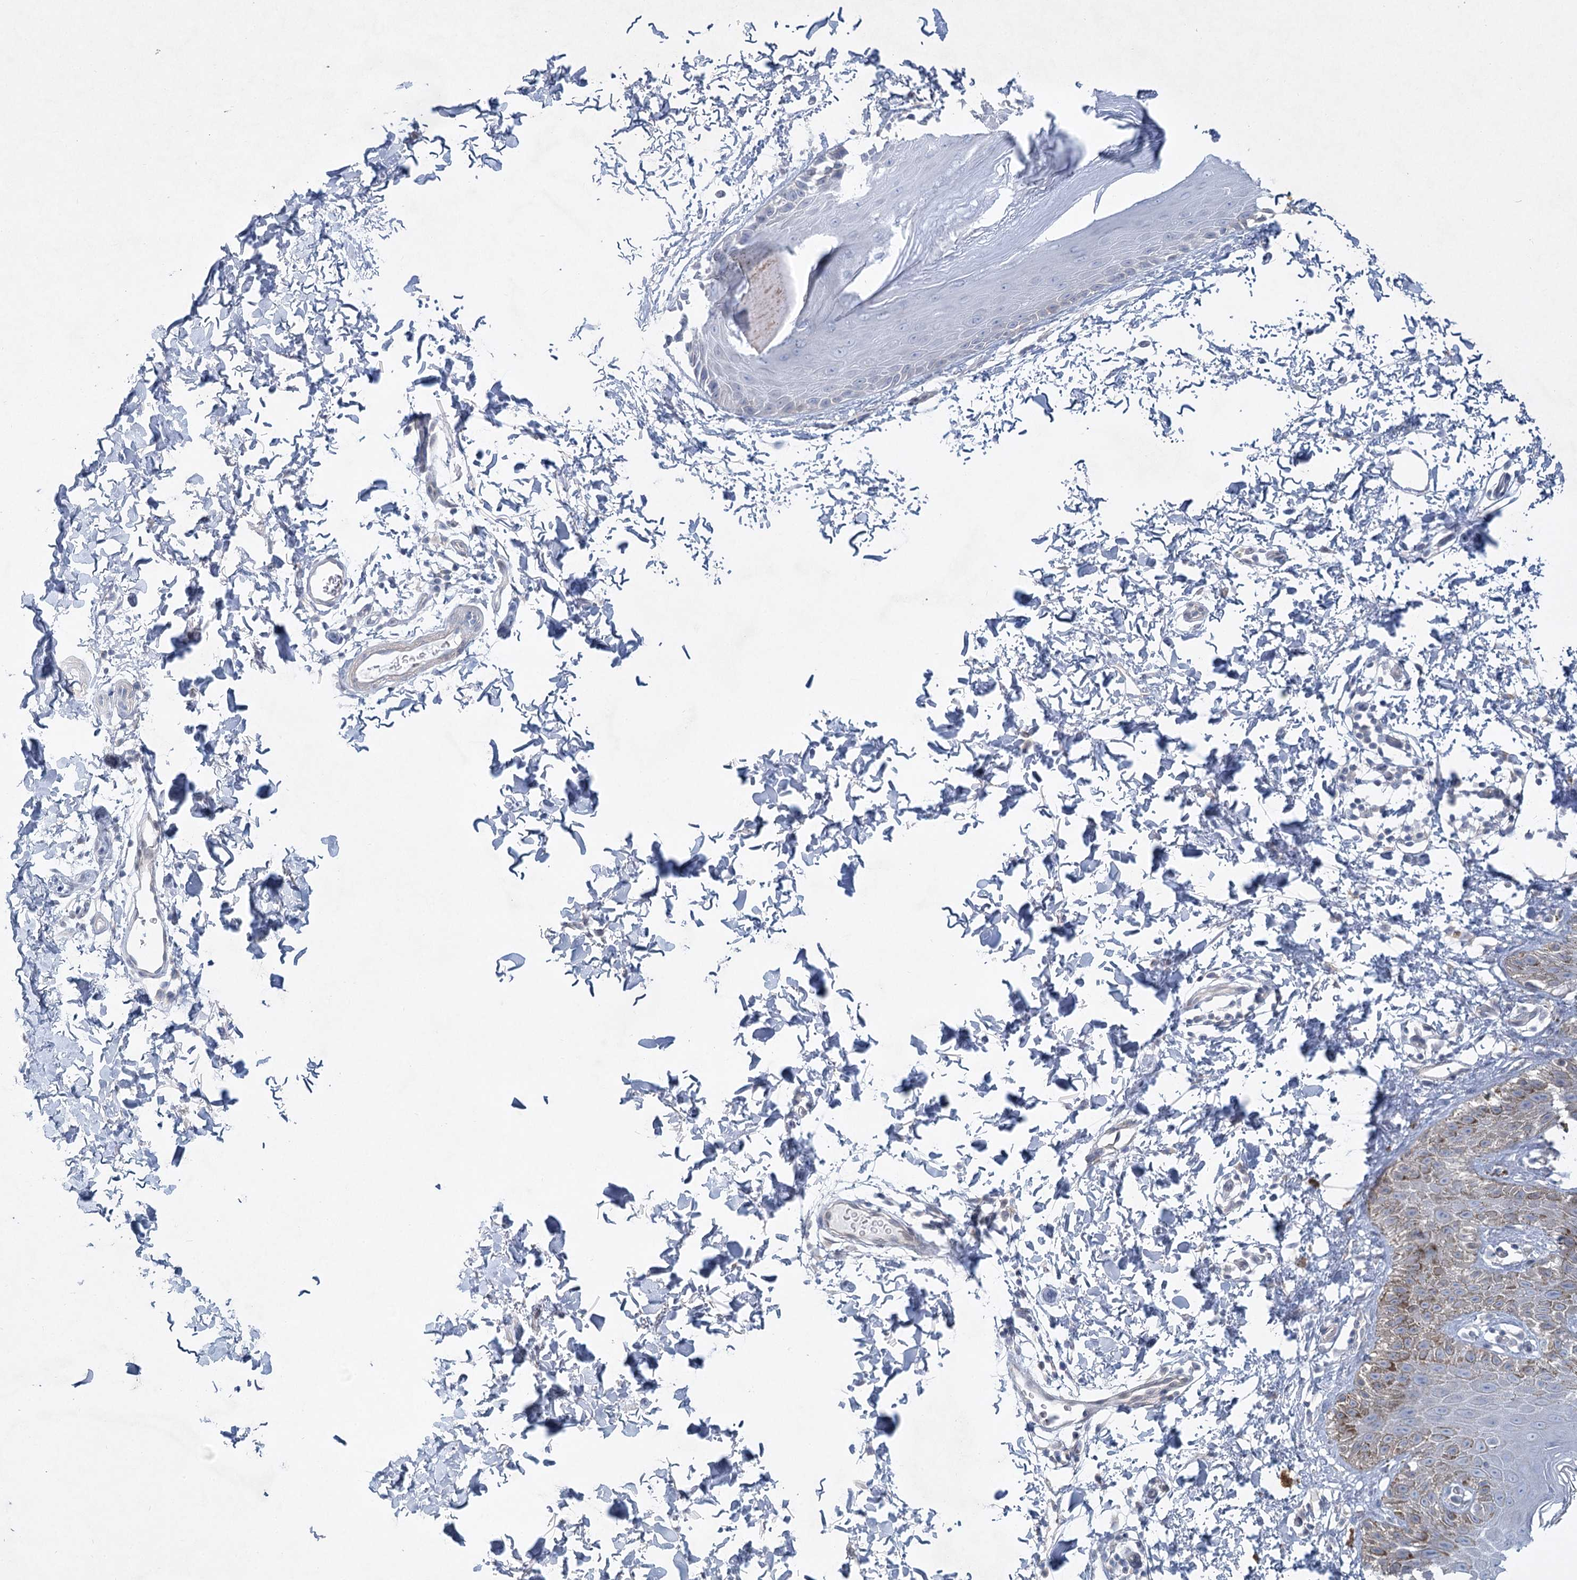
{"staining": {"intensity": "moderate", "quantity": "<25%", "location": "cytoplasmic/membranous"}, "tissue": "skin", "cell_type": "Epidermal cells", "image_type": "normal", "snomed": [{"axis": "morphology", "description": "Normal tissue, NOS"}, {"axis": "topography", "description": "Anal"}], "caption": "Immunohistochemical staining of normal skin exhibits moderate cytoplasmic/membranous protein positivity in approximately <25% of epidermal cells.", "gene": "AAMDC", "patient": {"sex": "male", "age": 44}}